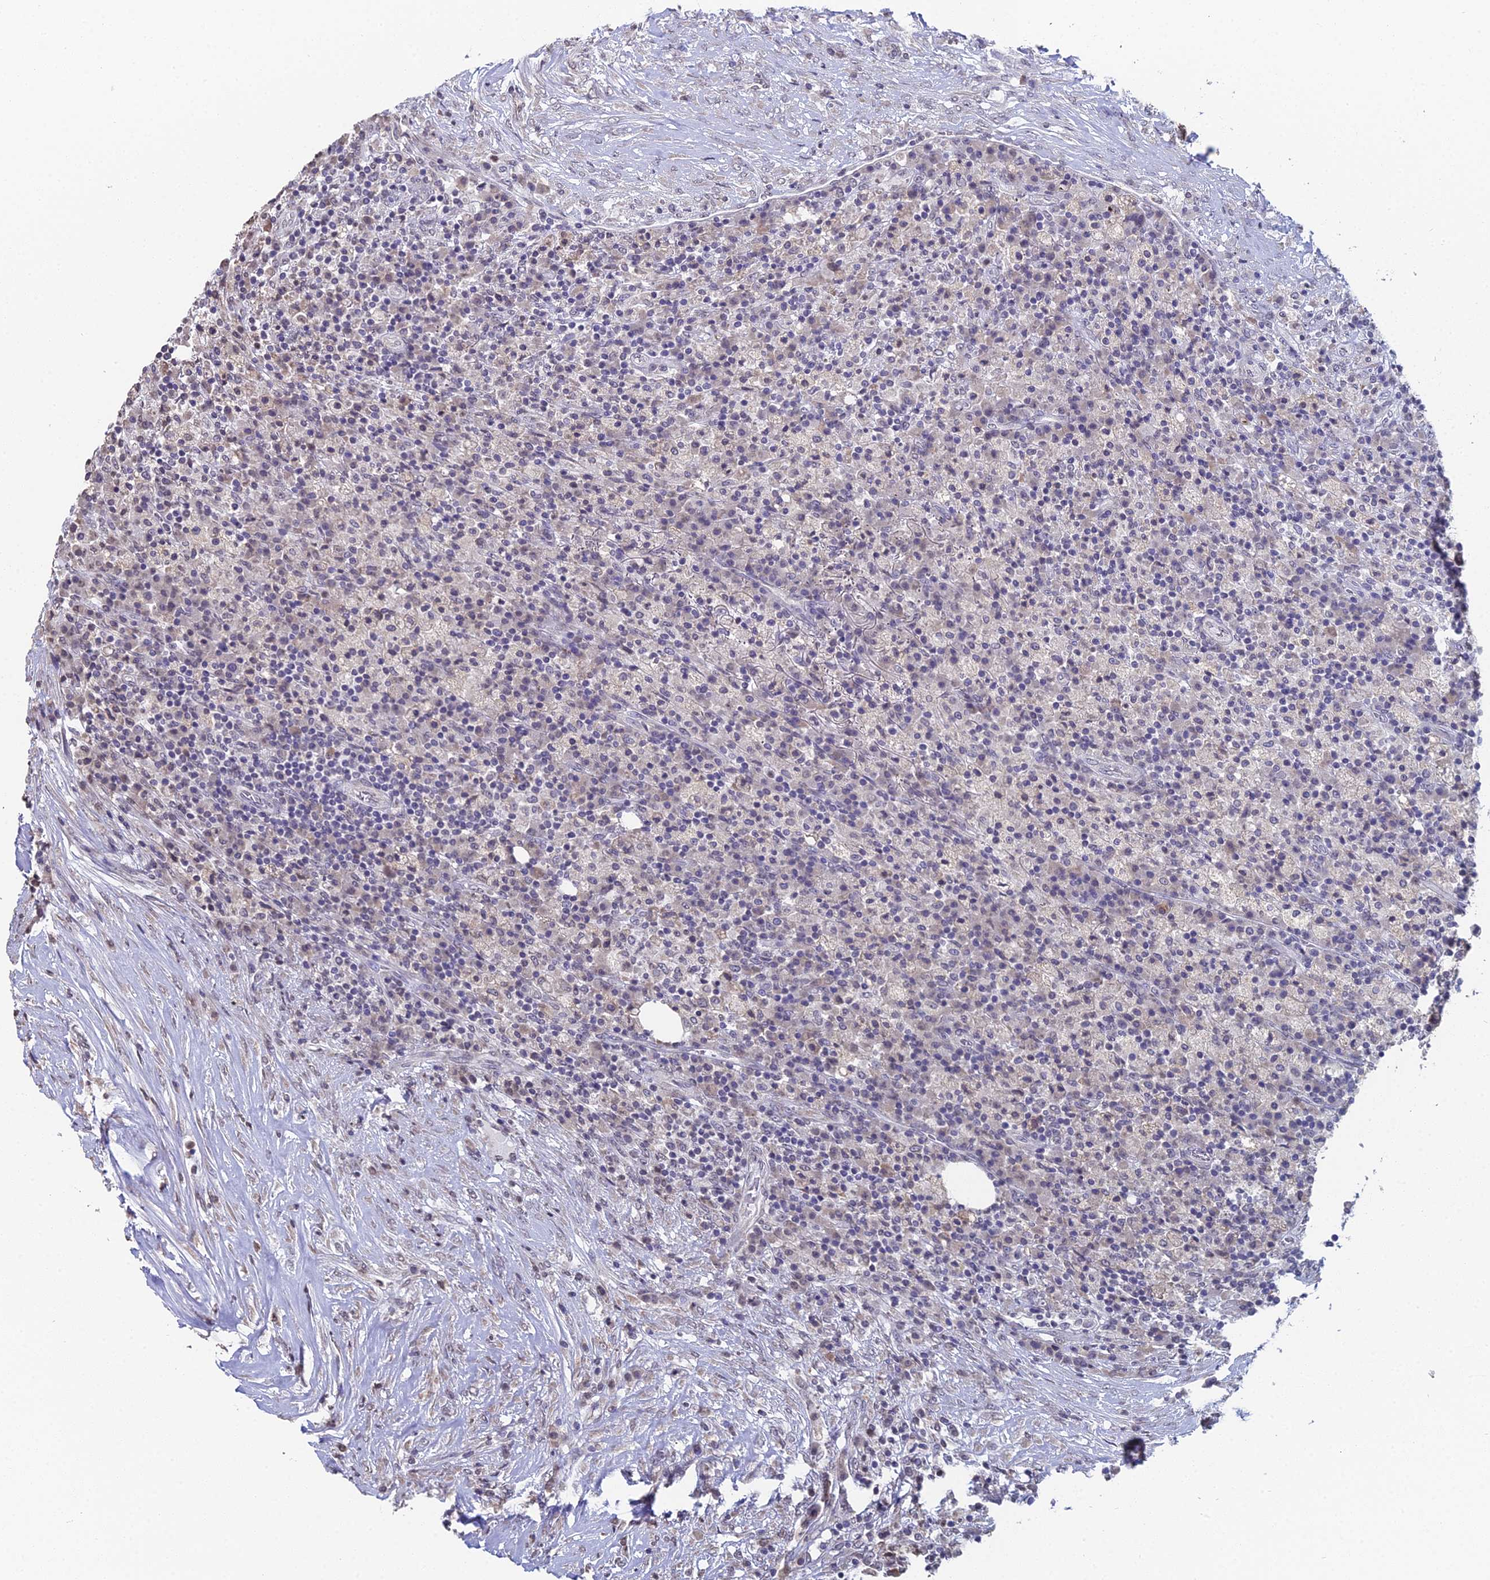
{"staining": {"intensity": "negative", "quantity": "none", "location": "none"}, "tissue": "colorectal cancer", "cell_type": "Tumor cells", "image_type": "cancer", "snomed": [{"axis": "morphology", "description": "Adenocarcinoma, NOS"}, {"axis": "topography", "description": "Colon"}], "caption": "This micrograph is of colorectal cancer stained with IHC to label a protein in brown with the nuclei are counter-stained blue. There is no positivity in tumor cells.", "gene": "PRR22", "patient": {"sex": "male", "age": 83}}